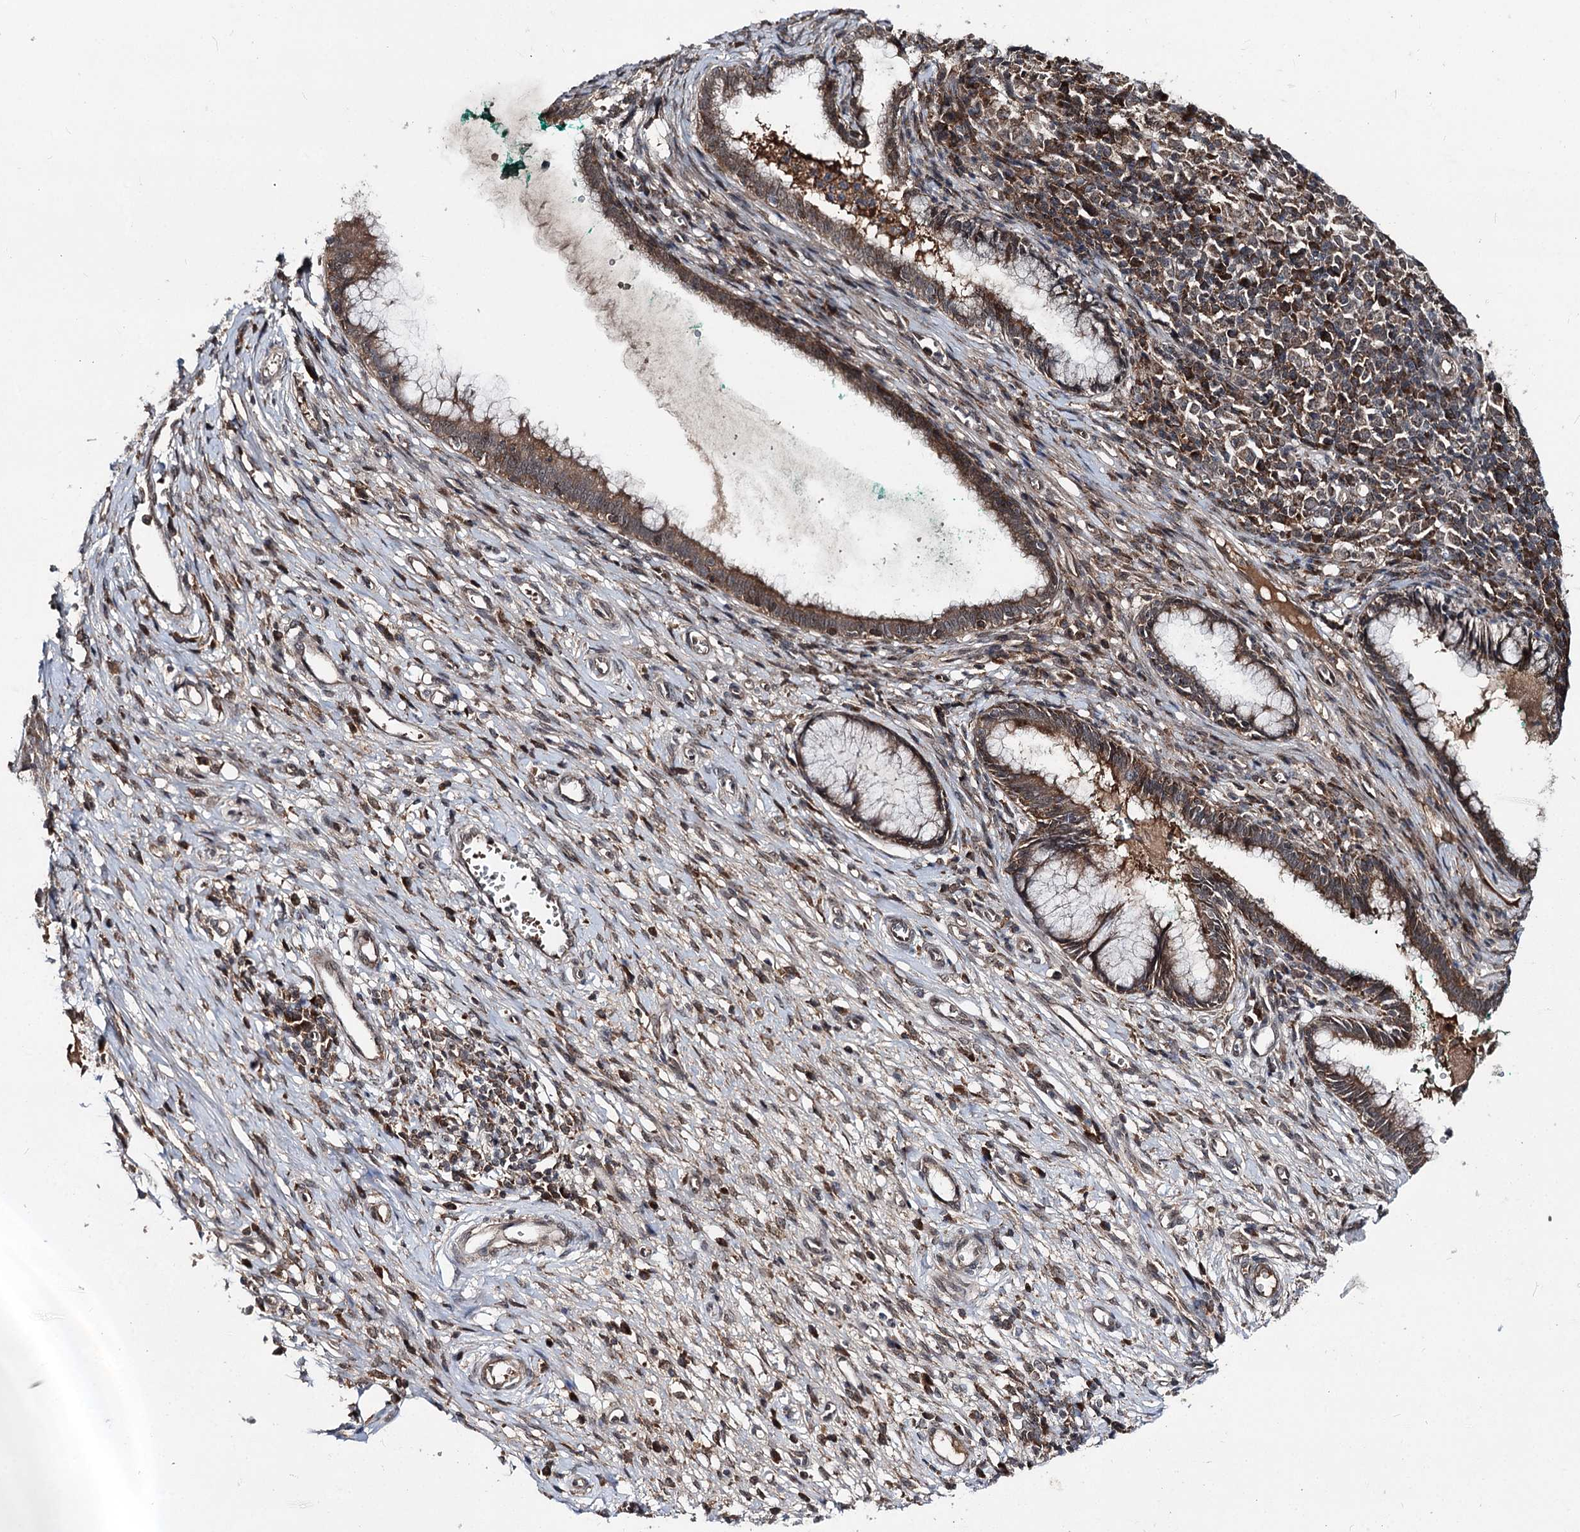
{"staining": {"intensity": "strong", "quantity": "25%-75%", "location": "cytoplasmic/membranous"}, "tissue": "cervix", "cell_type": "Glandular cells", "image_type": "normal", "snomed": [{"axis": "morphology", "description": "Normal tissue, NOS"}, {"axis": "morphology", "description": "Adenocarcinoma, NOS"}, {"axis": "topography", "description": "Cervix"}], "caption": "Benign cervix demonstrates strong cytoplasmic/membranous staining in approximately 25%-75% of glandular cells, visualized by immunohistochemistry.", "gene": "MSANTD2", "patient": {"sex": "female", "age": 29}}